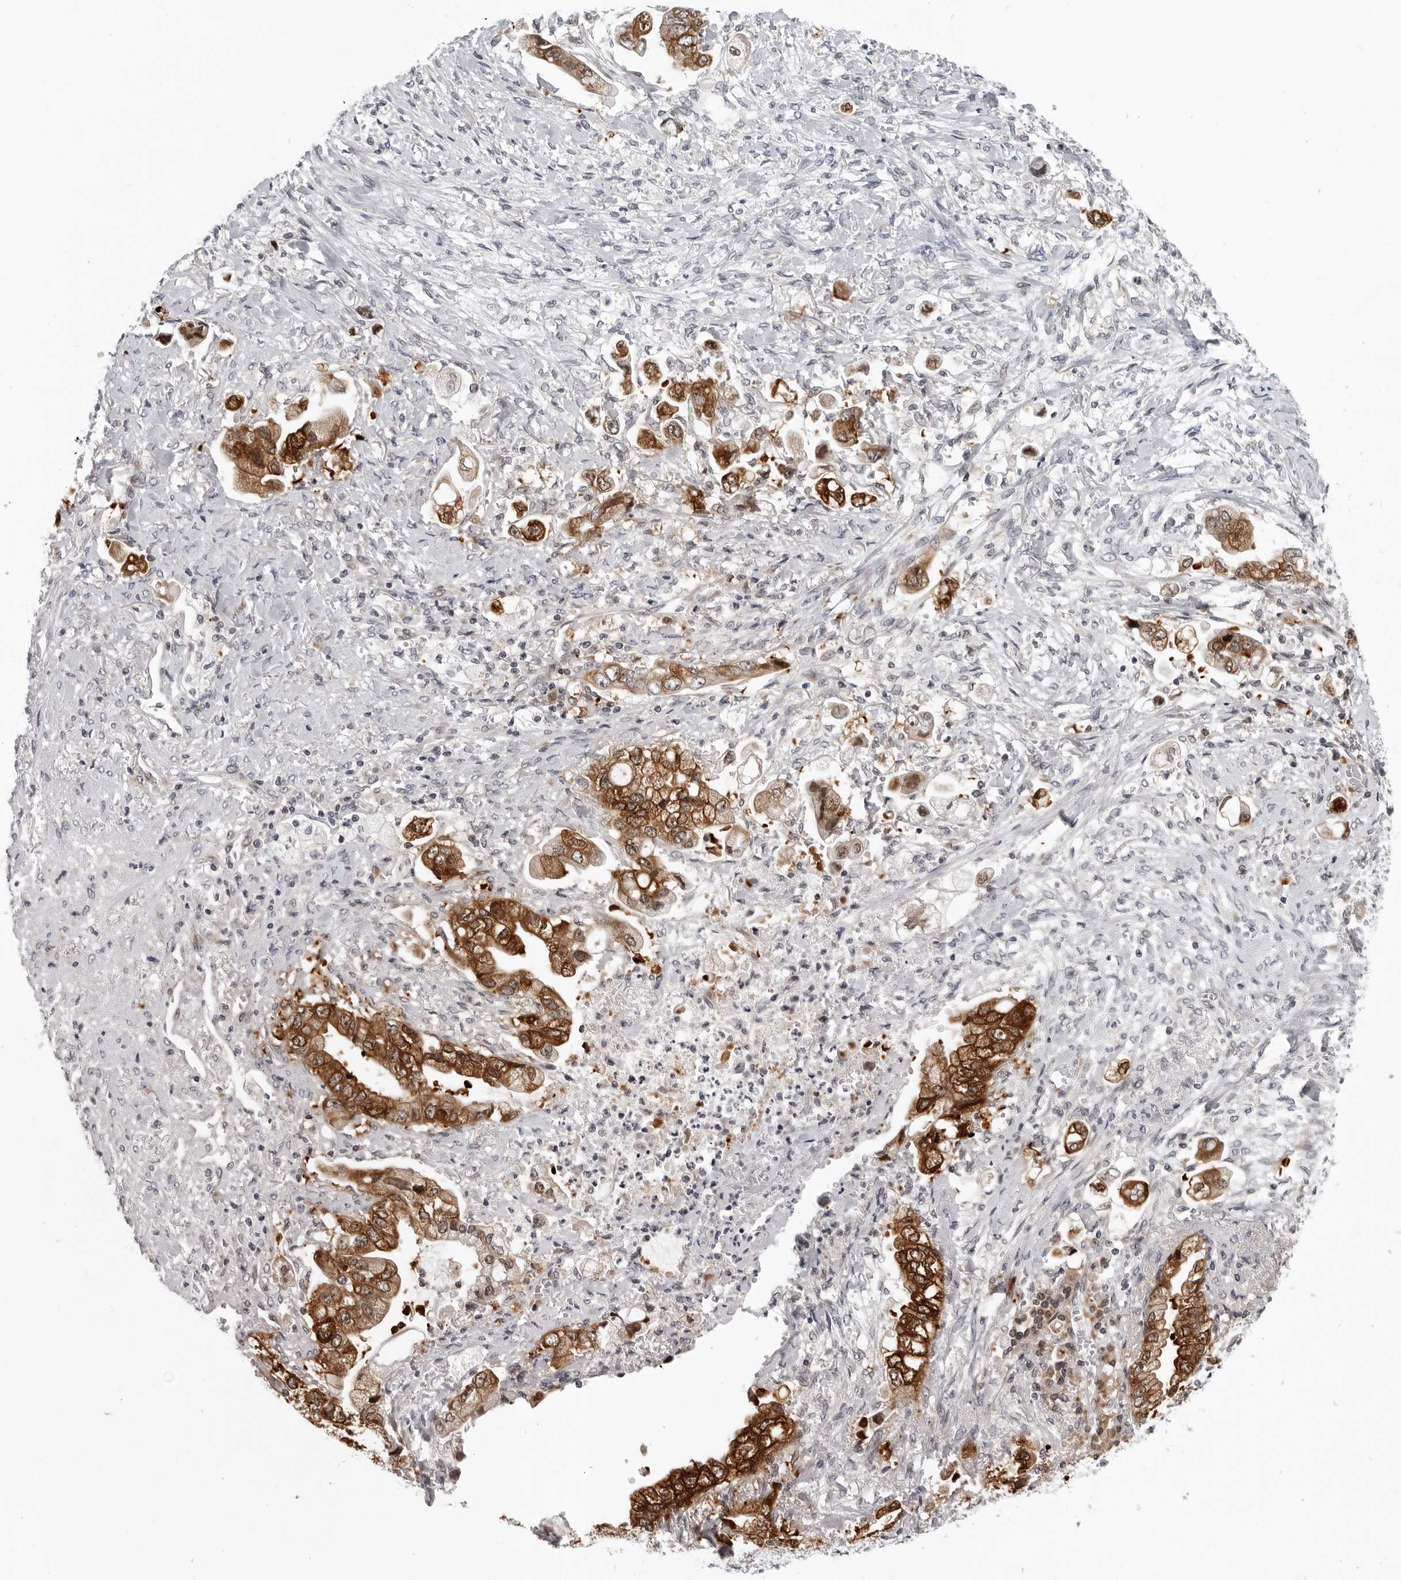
{"staining": {"intensity": "strong", "quantity": ">75%", "location": "cytoplasmic/membranous,nuclear"}, "tissue": "stomach cancer", "cell_type": "Tumor cells", "image_type": "cancer", "snomed": [{"axis": "morphology", "description": "Adenocarcinoma, NOS"}, {"axis": "topography", "description": "Stomach"}], "caption": "DAB immunohistochemical staining of human adenocarcinoma (stomach) exhibits strong cytoplasmic/membranous and nuclear protein positivity in approximately >75% of tumor cells.", "gene": "PIP4K2C", "patient": {"sex": "male", "age": 62}}